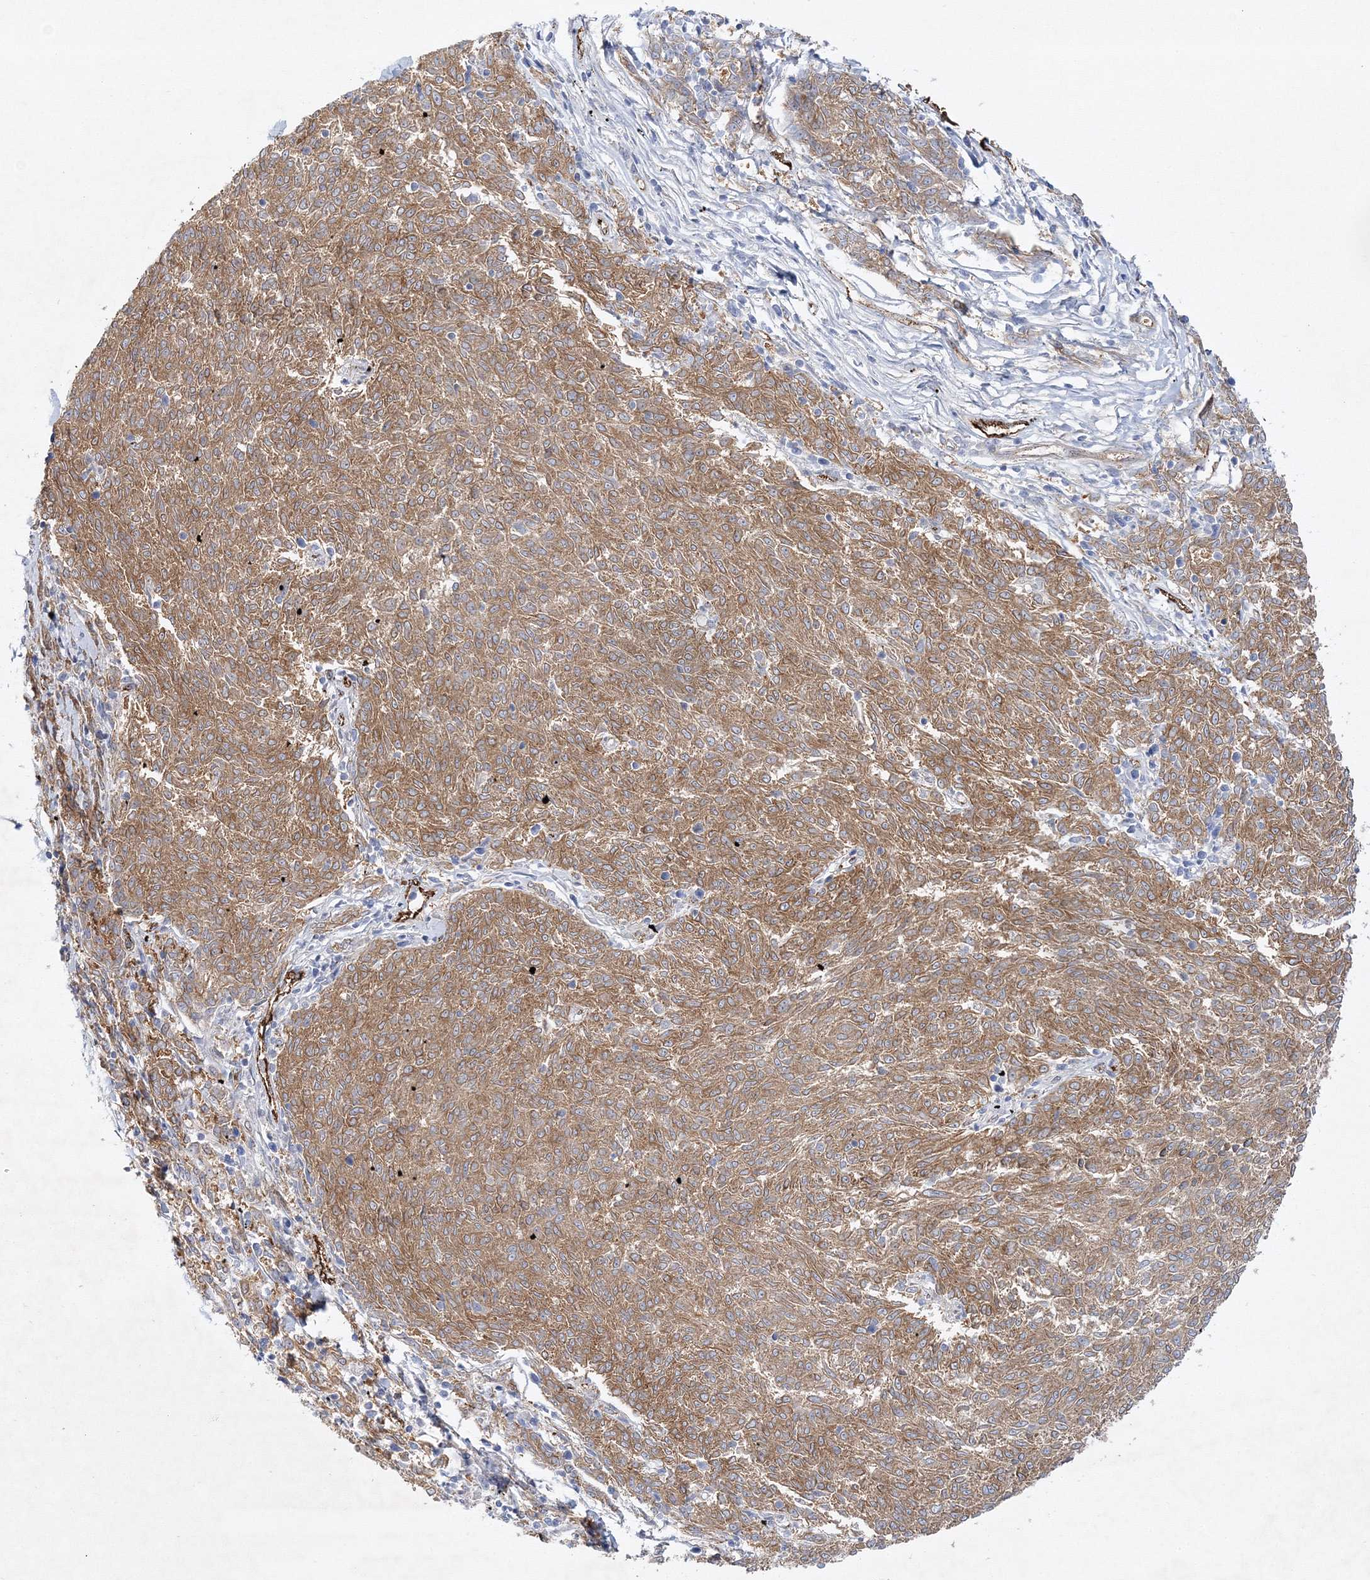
{"staining": {"intensity": "moderate", "quantity": ">75%", "location": "cytoplasmic/membranous"}, "tissue": "melanoma", "cell_type": "Tumor cells", "image_type": "cancer", "snomed": [{"axis": "morphology", "description": "Malignant melanoma, NOS"}, {"axis": "topography", "description": "Skin"}], "caption": "Moderate cytoplasmic/membranous staining for a protein is identified in about >75% of tumor cells of malignant melanoma using immunohistochemistry.", "gene": "ZFYVE16", "patient": {"sex": "female", "age": 72}}